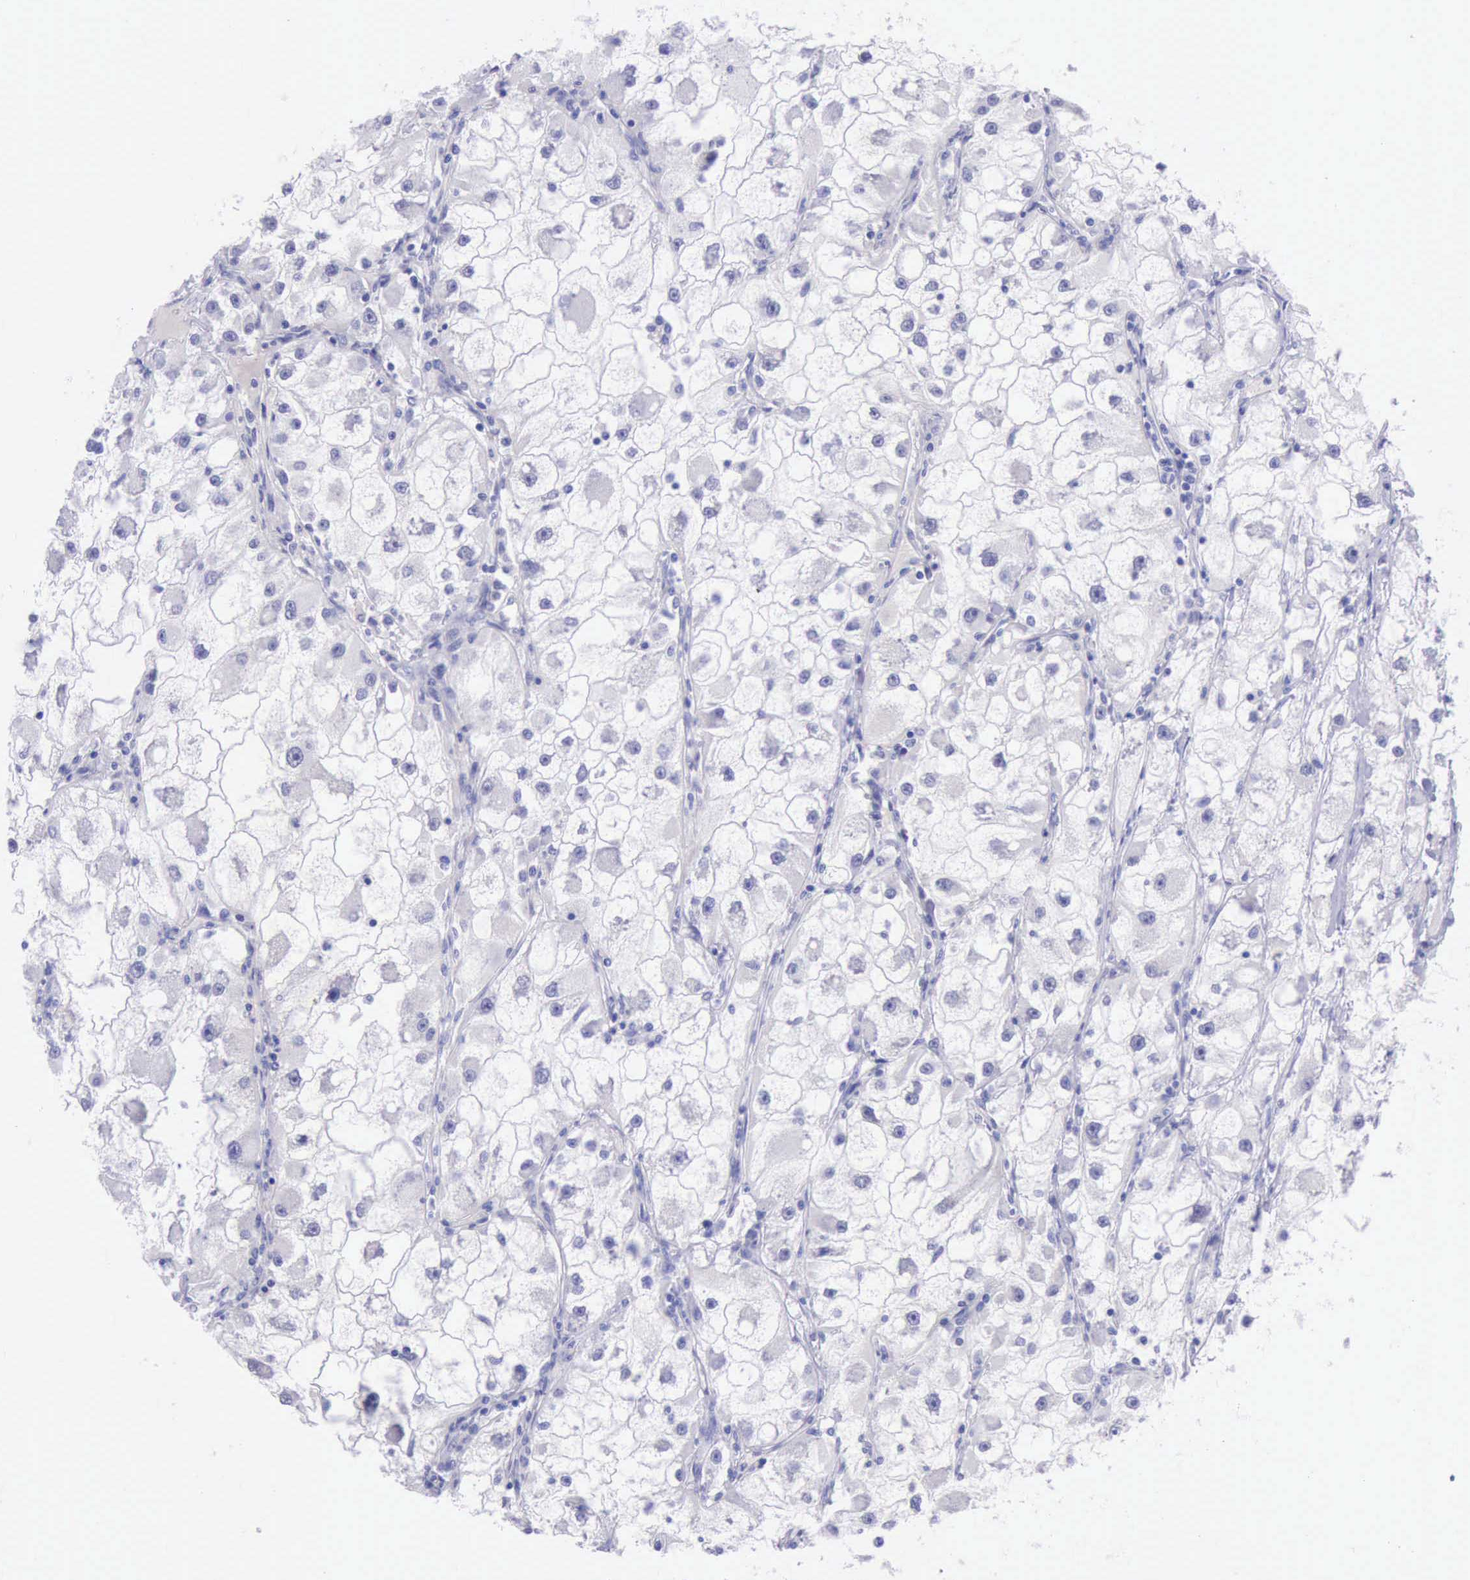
{"staining": {"intensity": "negative", "quantity": "none", "location": "none"}, "tissue": "renal cancer", "cell_type": "Tumor cells", "image_type": "cancer", "snomed": [{"axis": "morphology", "description": "Adenocarcinoma, NOS"}, {"axis": "topography", "description": "Kidney"}], "caption": "Photomicrograph shows no protein positivity in tumor cells of renal adenocarcinoma tissue.", "gene": "KRT8", "patient": {"sex": "female", "age": 73}}